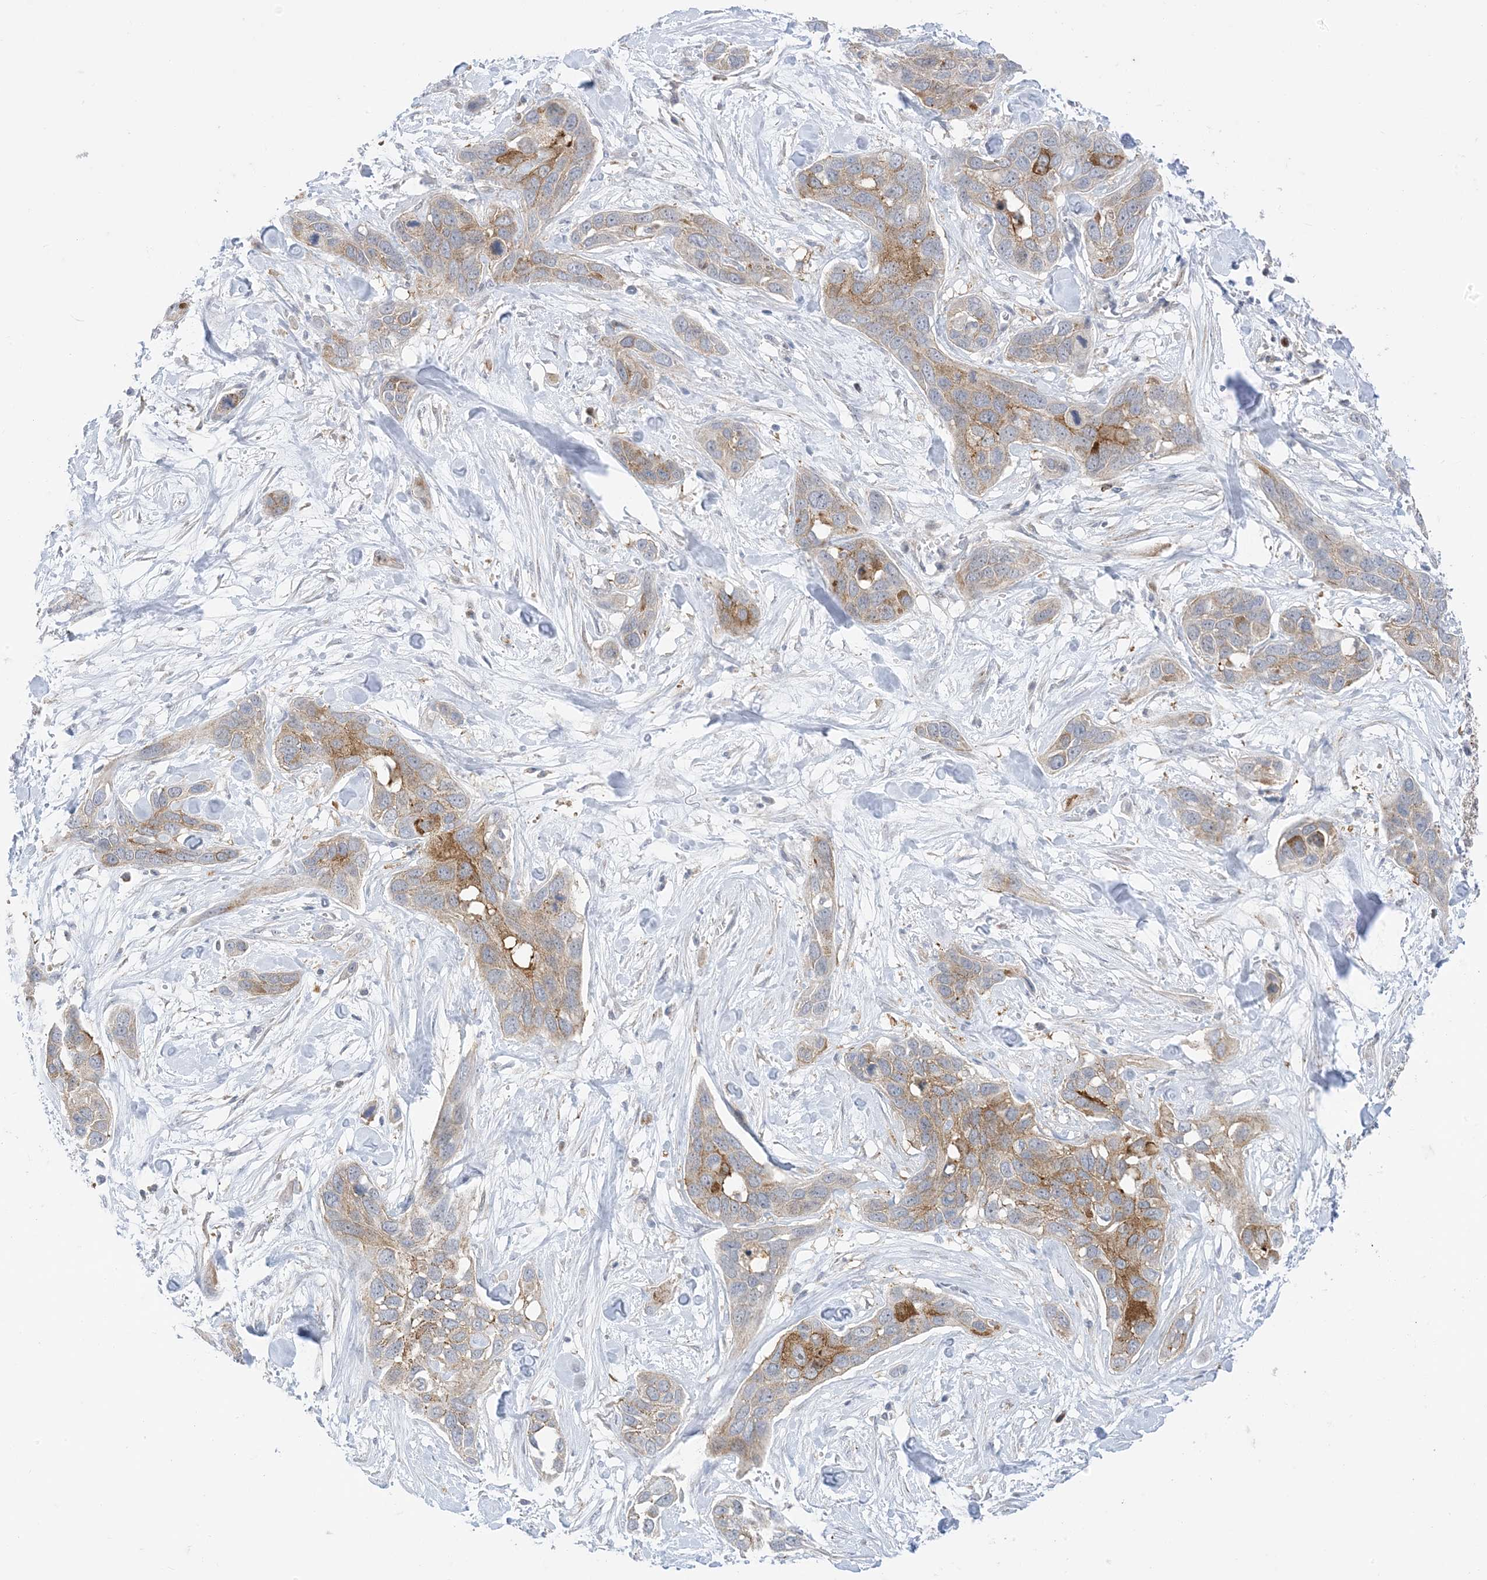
{"staining": {"intensity": "moderate", "quantity": "25%-75%", "location": "cytoplasmic/membranous"}, "tissue": "pancreatic cancer", "cell_type": "Tumor cells", "image_type": "cancer", "snomed": [{"axis": "morphology", "description": "Adenocarcinoma, NOS"}, {"axis": "topography", "description": "Pancreas"}], "caption": "Human pancreatic cancer (adenocarcinoma) stained with a protein marker exhibits moderate staining in tumor cells.", "gene": "RAC1", "patient": {"sex": "female", "age": 60}}